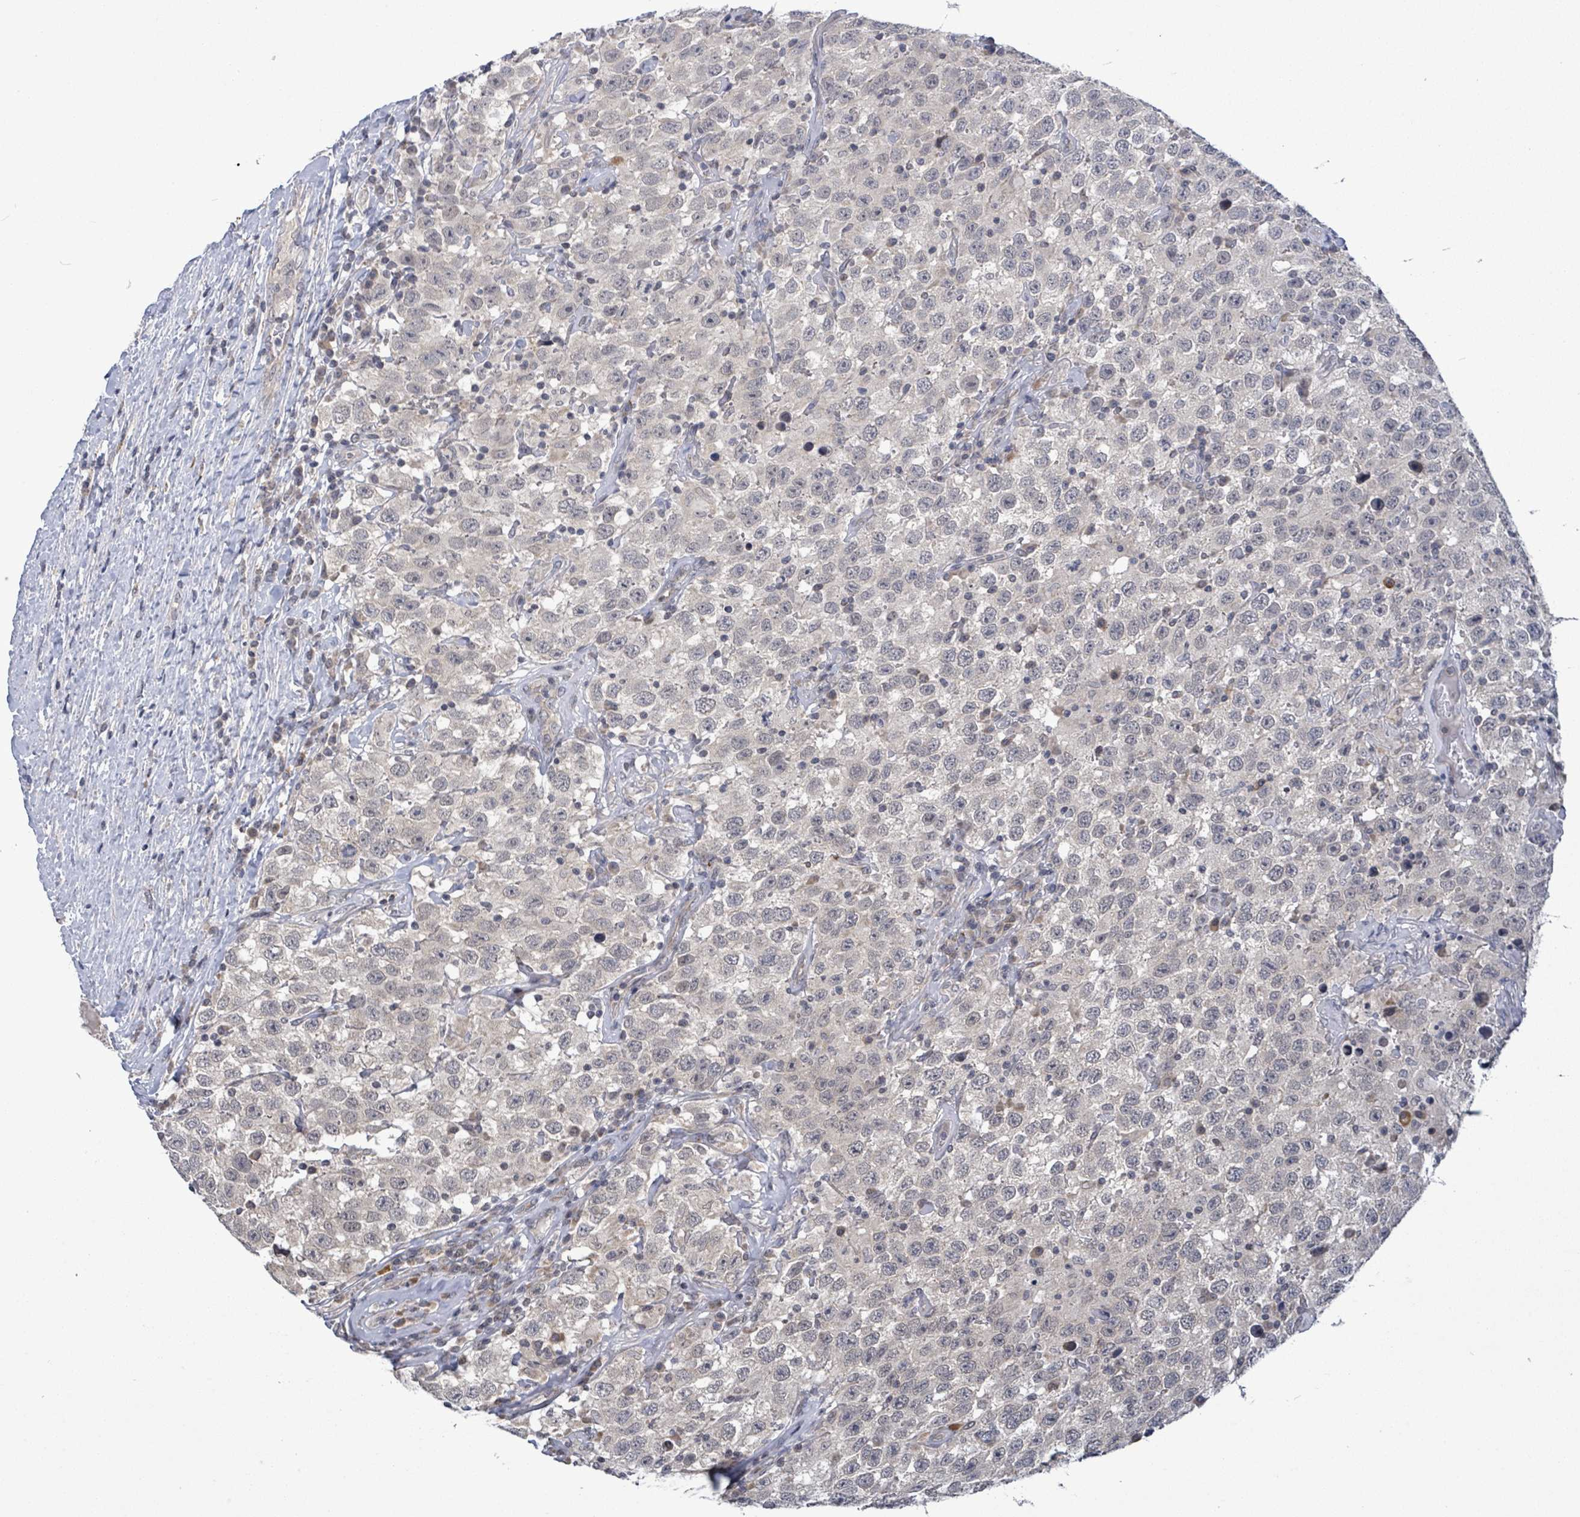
{"staining": {"intensity": "negative", "quantity": "none", "location": "none"}, "tissue": "testis cancer", "cell_type": "Tumor cells", "image_type": "cancer", "snomed": [{"axis": "morphology", "description": "Seminoma, NOS"}, {"axis": "topography", "description": "Testis"}], "caption": "DAB (3,3'-diaminobenzidine) immunohistochemical staining of human seminoma (testis) exhibits no significant positivity in tumor cells.", "gene": "COQ10B", "patient": {"sex": "male", "age": 41}}